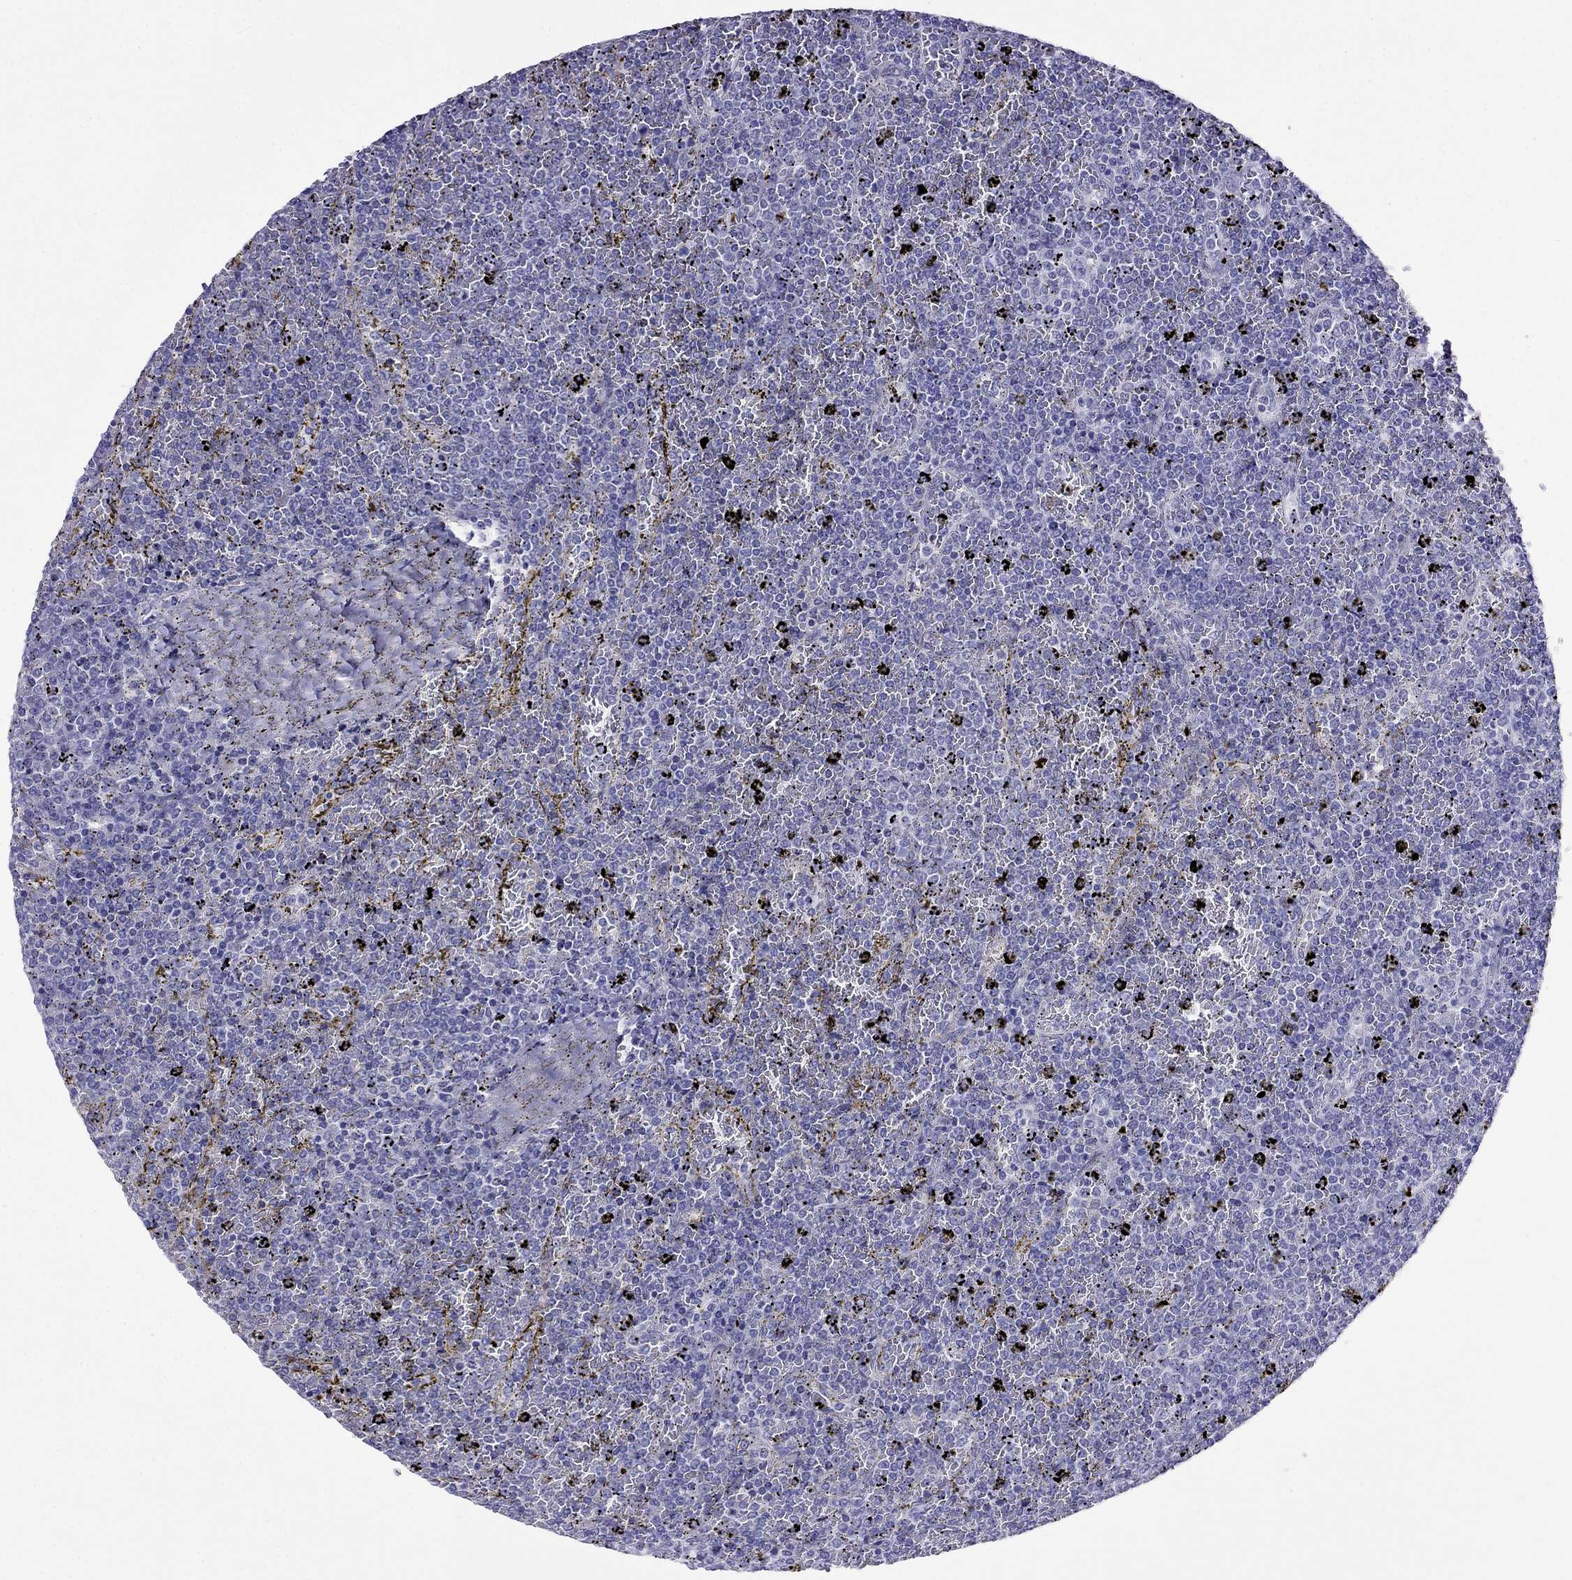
{"staining": {"intensity": "negative", "quantity": "none", "location": "none"}, "tissue": "lymphoma", "cell_type": "Tumor cells", "image_type": "cancer", "snomed": [{"axis": "morphology", "description": "Malignant lymphoma, non-Hodgkin's type, Low grade"}, {"axis": "topography", "description": "Spleen"}], "caption": "Immunohistochemical staining of low-grade malignant lymphoma, non-Hodgkin's type demonstrates no significant expression in tumor cells.", "gene": "PCDHA6", "patient": {"sex": "female", "age": 77}}